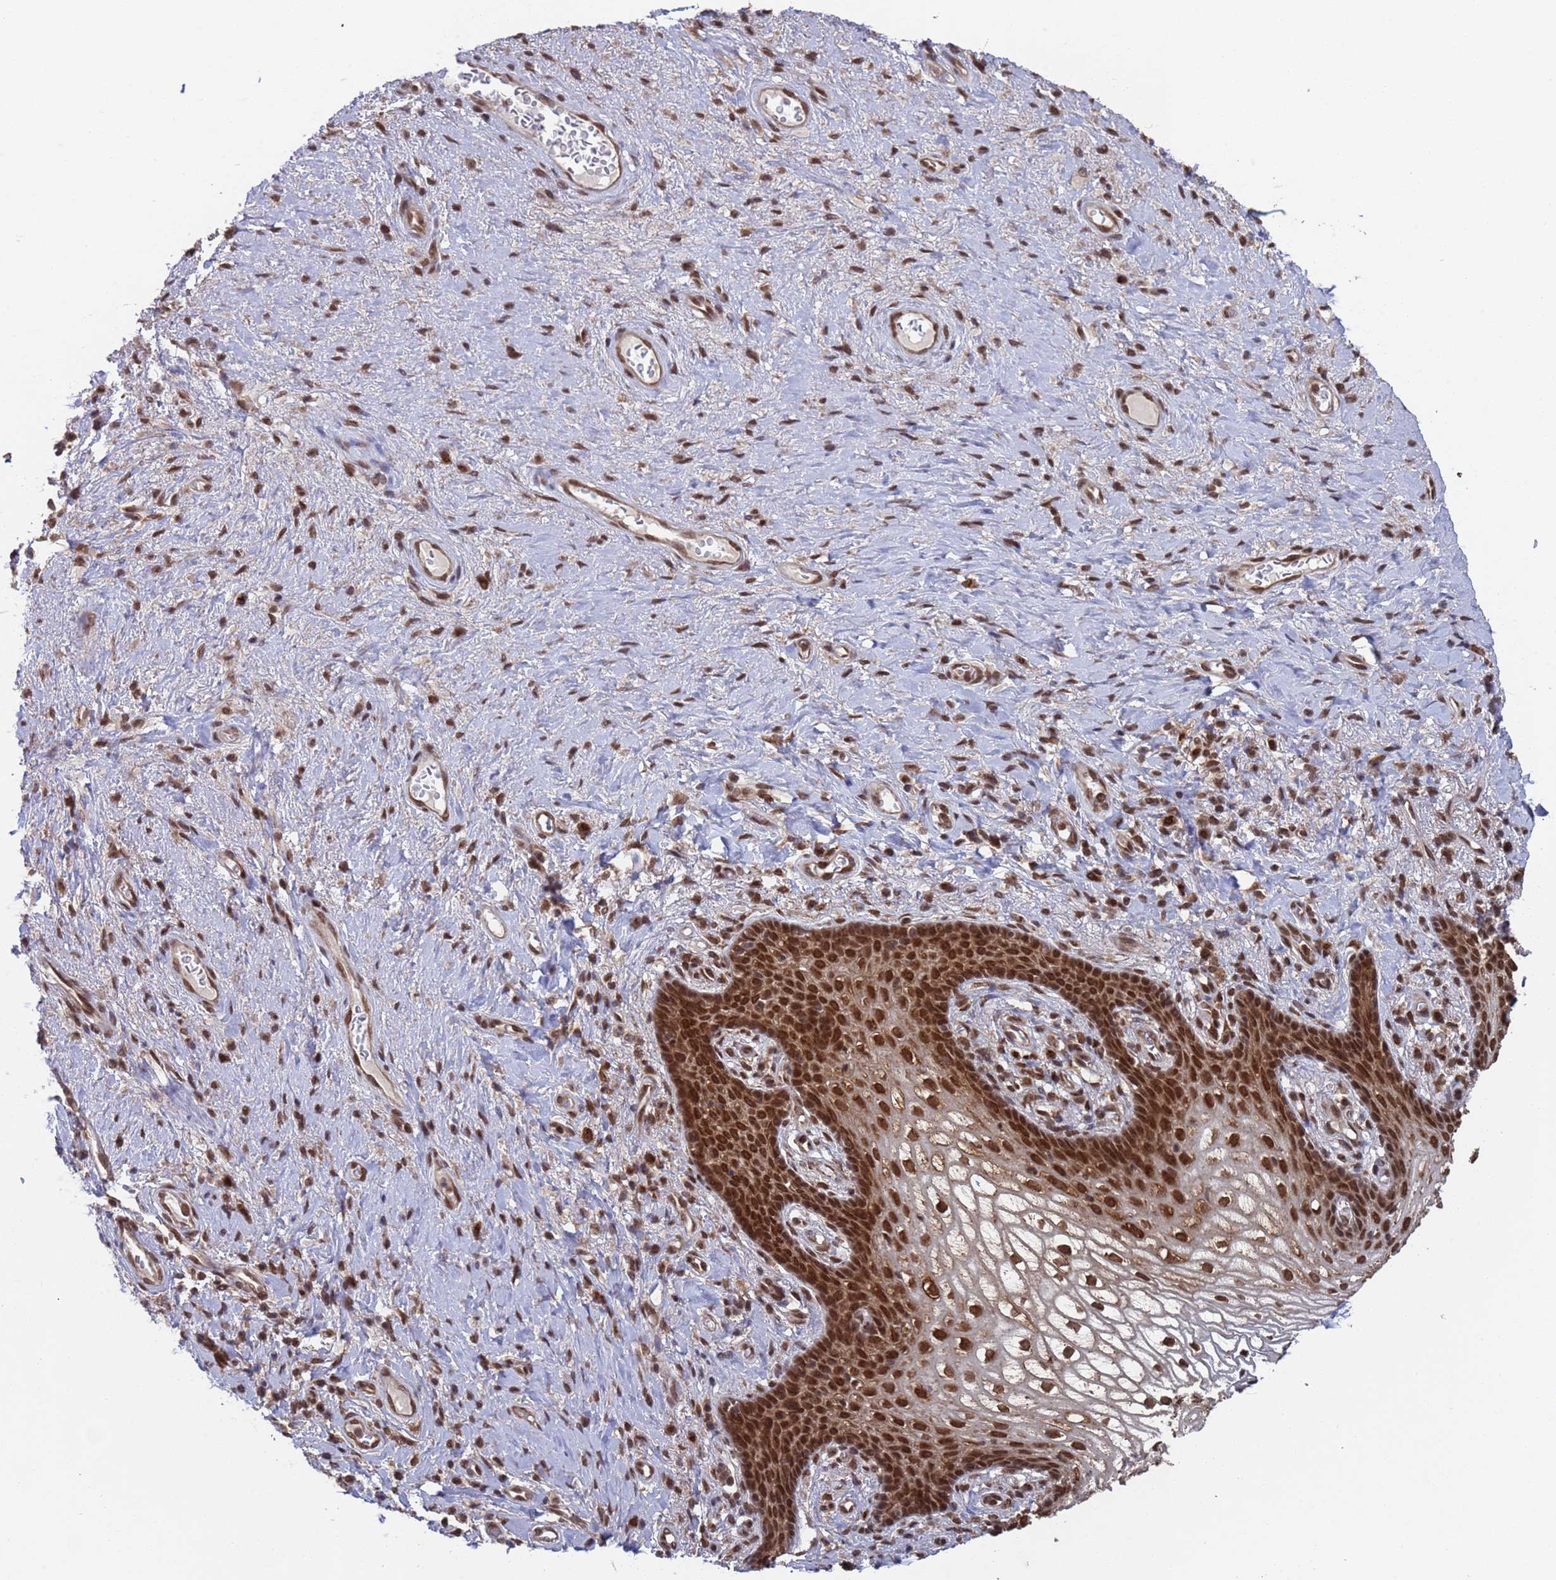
{"staining": {"intensity": "strong", "quantity": ">75%", "location": "cytoplasmic/membranous,nuclear"}, "tissue": "vagina", "cell_type": "Squamous epithelial cells", "image_type": "normal", "snomed": [{"axis": "morphology", "description": "Normal tissue, NOS"}, {"axis": "topography", "description": "Vagina"}], "caption": "Brown immunohistochemical staining in normal vagina reveals strong cytoplasmic/membranous,nuclear expression in about >75% of squamous epithelial cells. The protein of interest is shown in brown color, while the nuclei are stained blue.", "gene": "FUBP3", "patient": {"sex": "female", "age": 60}}